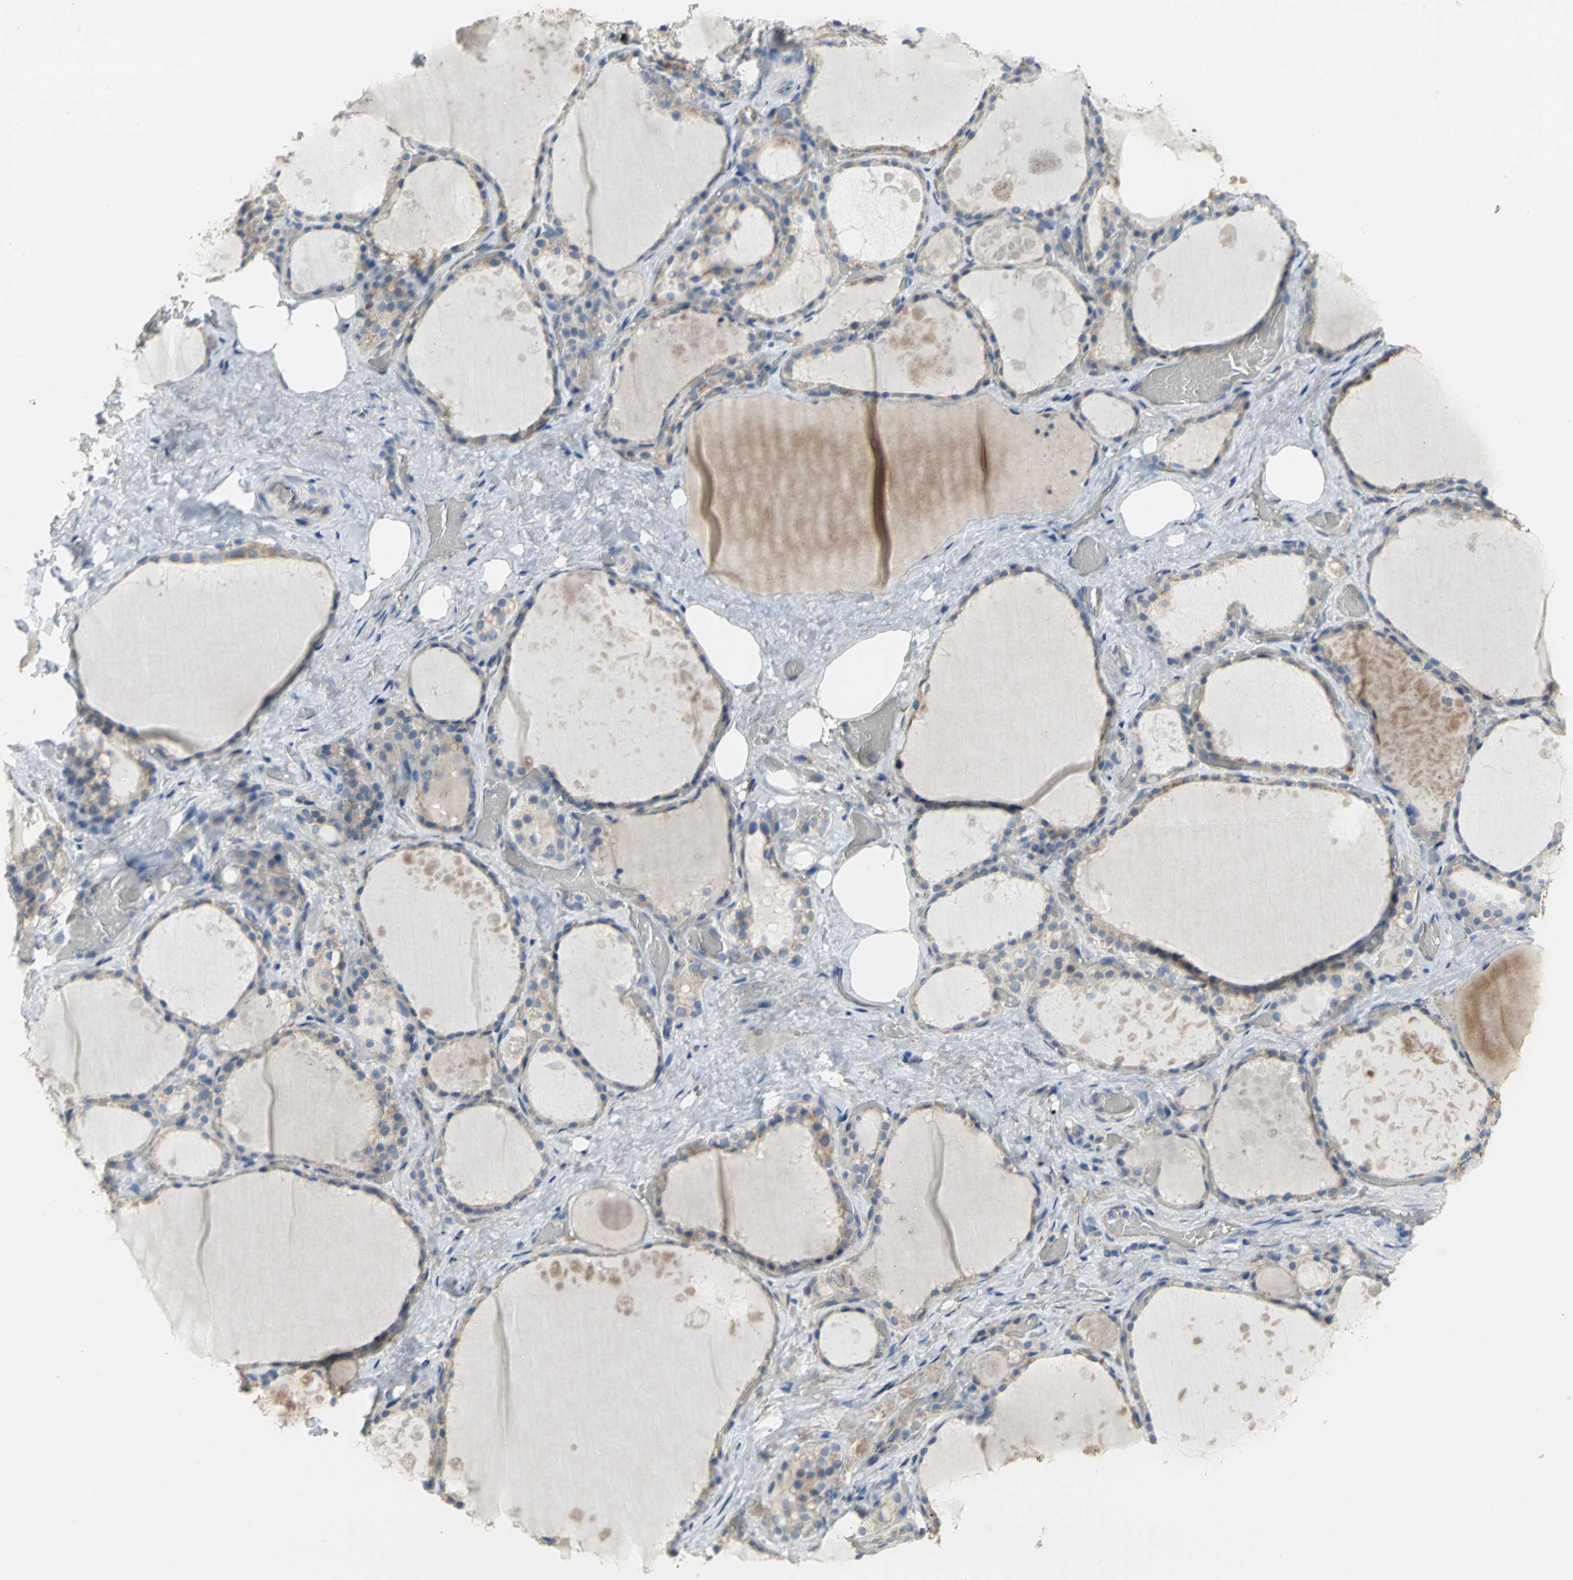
{"staining": {"intensity": "weak", "quantity": "25%-75%", "location": "cytoplasmic/membranous"}, "tissue": "thyroid gland", "cell_type": "Glandular cells", "image_type": "normal", "snomed": [{"axis": "morphology", "description": "Normal tissue, NOS"}, {"axis": "topography", "description": "Thyroid gland"}], "caption": "The photomicrograph exhibits immunohistochemical staining of normal thyroid gland. There is weak cytoplasmic/membranous expression is appreciated in approximately 25%-75% of glandular cells.", "gene": "HTR1F", "patient": {"sex": "male", "age": 61}}